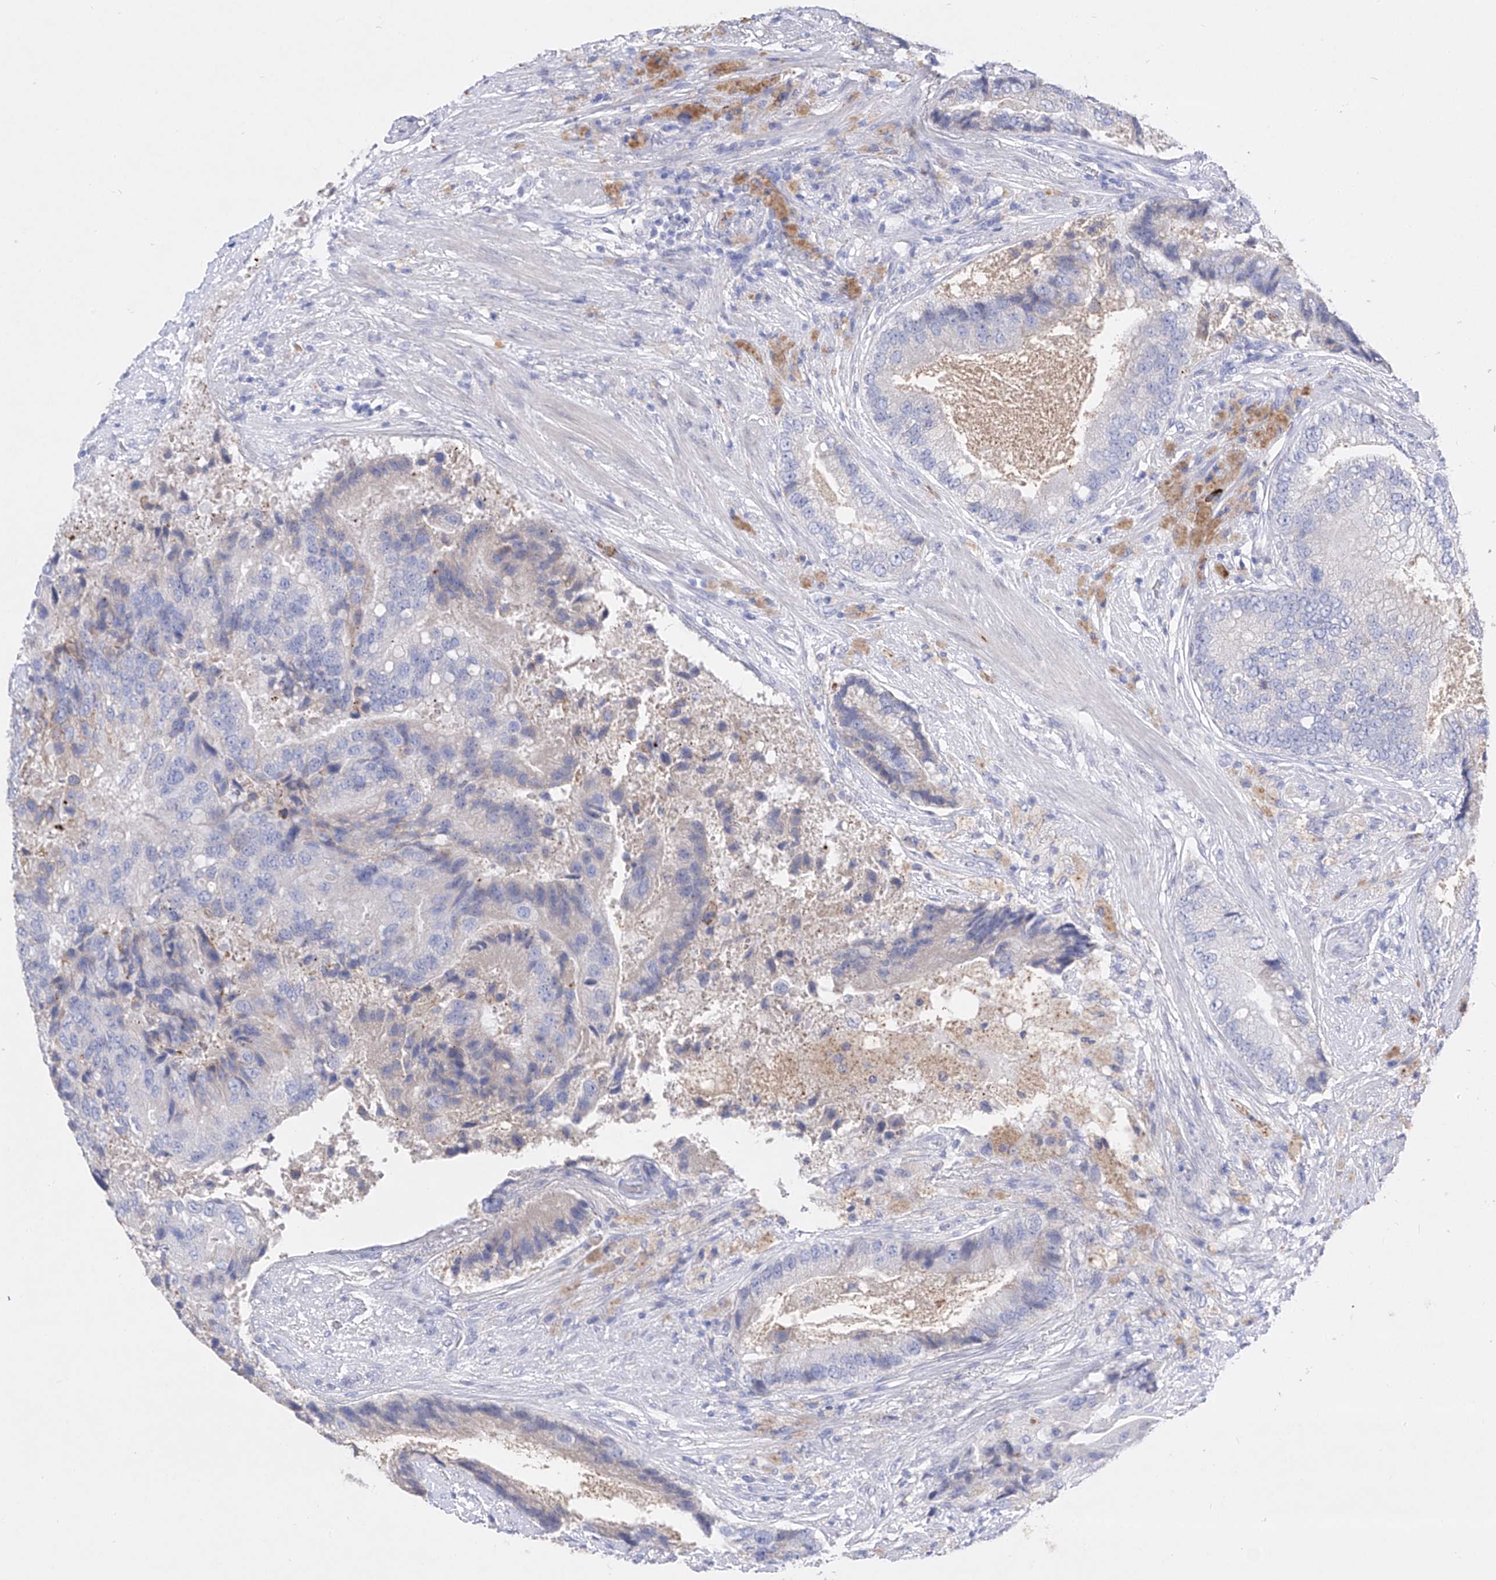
{"staining": {"intensity": "negative", "quantity": "none", "location": "none"}, "tissue": "prostate cancer", "cell_type": "Tumor cells", "image_type": "cancer", "snomed": [{"axis": "morphology", "description": "Adenocarcinoma, High grade"}, {"axis": "topography", "description": "Prostate"}], "caption": "Immunohistochemistry of prostate high-grade adenocarcinoma shows no positivity in tumor cells.", "gene": "TM7SF2", "patient": {"sex": "male", "age": 70}}